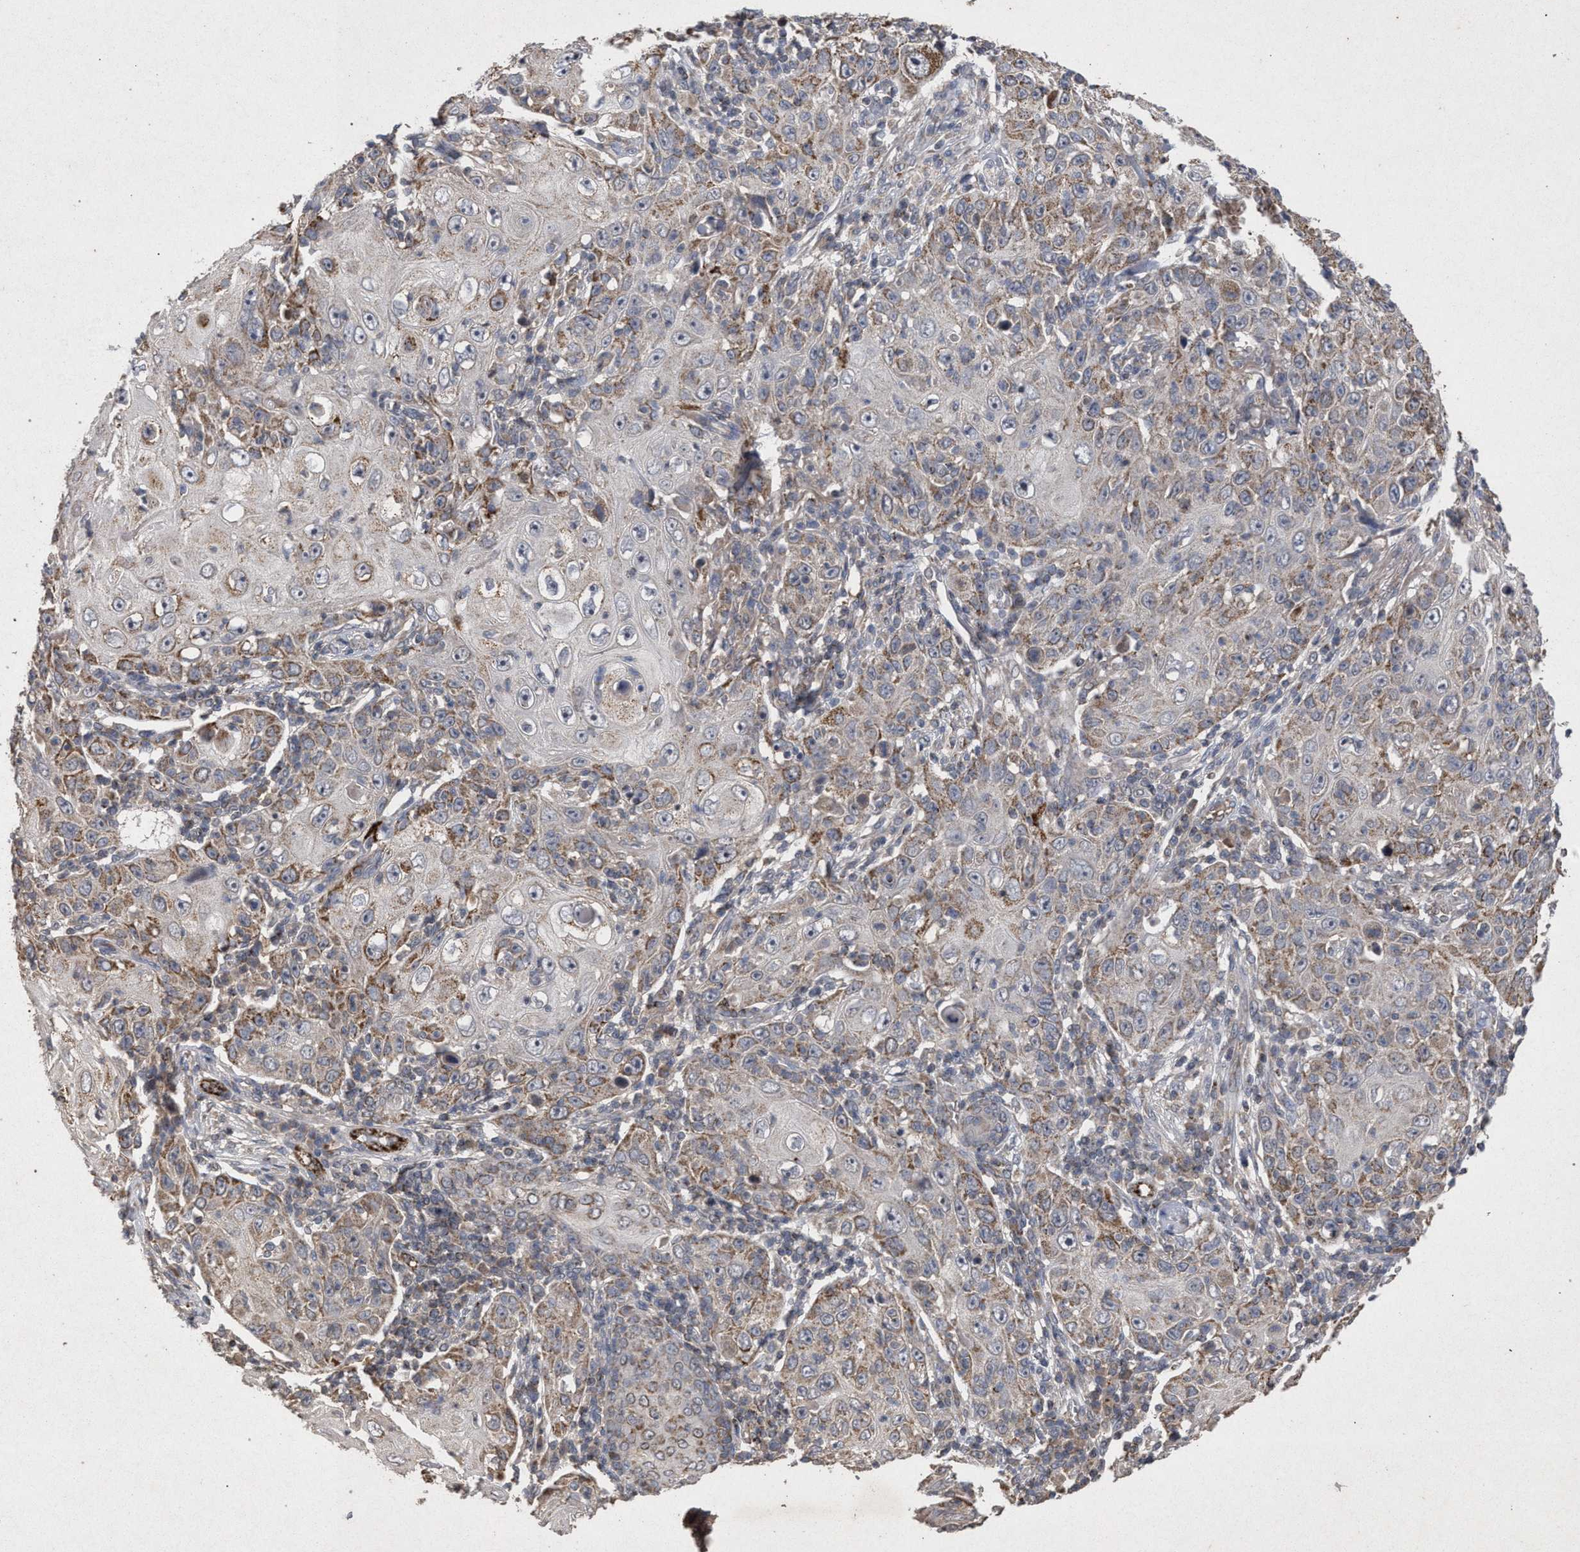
{"staining": {"intensity": "moderate", "quantity": "25%-75%", "location": "cytoplasmic/membranous"}, "tissue": "skin cancer", "cell_type": "Tumor cells", "image_type": "cancer", "snomed": [{"axis": "morphology", "description": "Squamous cell carcinoma, NOS"}, {"axis": "topography", "description": "Skin"}], "caption": "This is an image of IHC staining of skin squamous cell carcinoma, which shows moderate expression in the cytoplasmic/membranous of tumor cells.", "gene": "PKD2L1", "patient": {"sex": "female", "age": 88}}